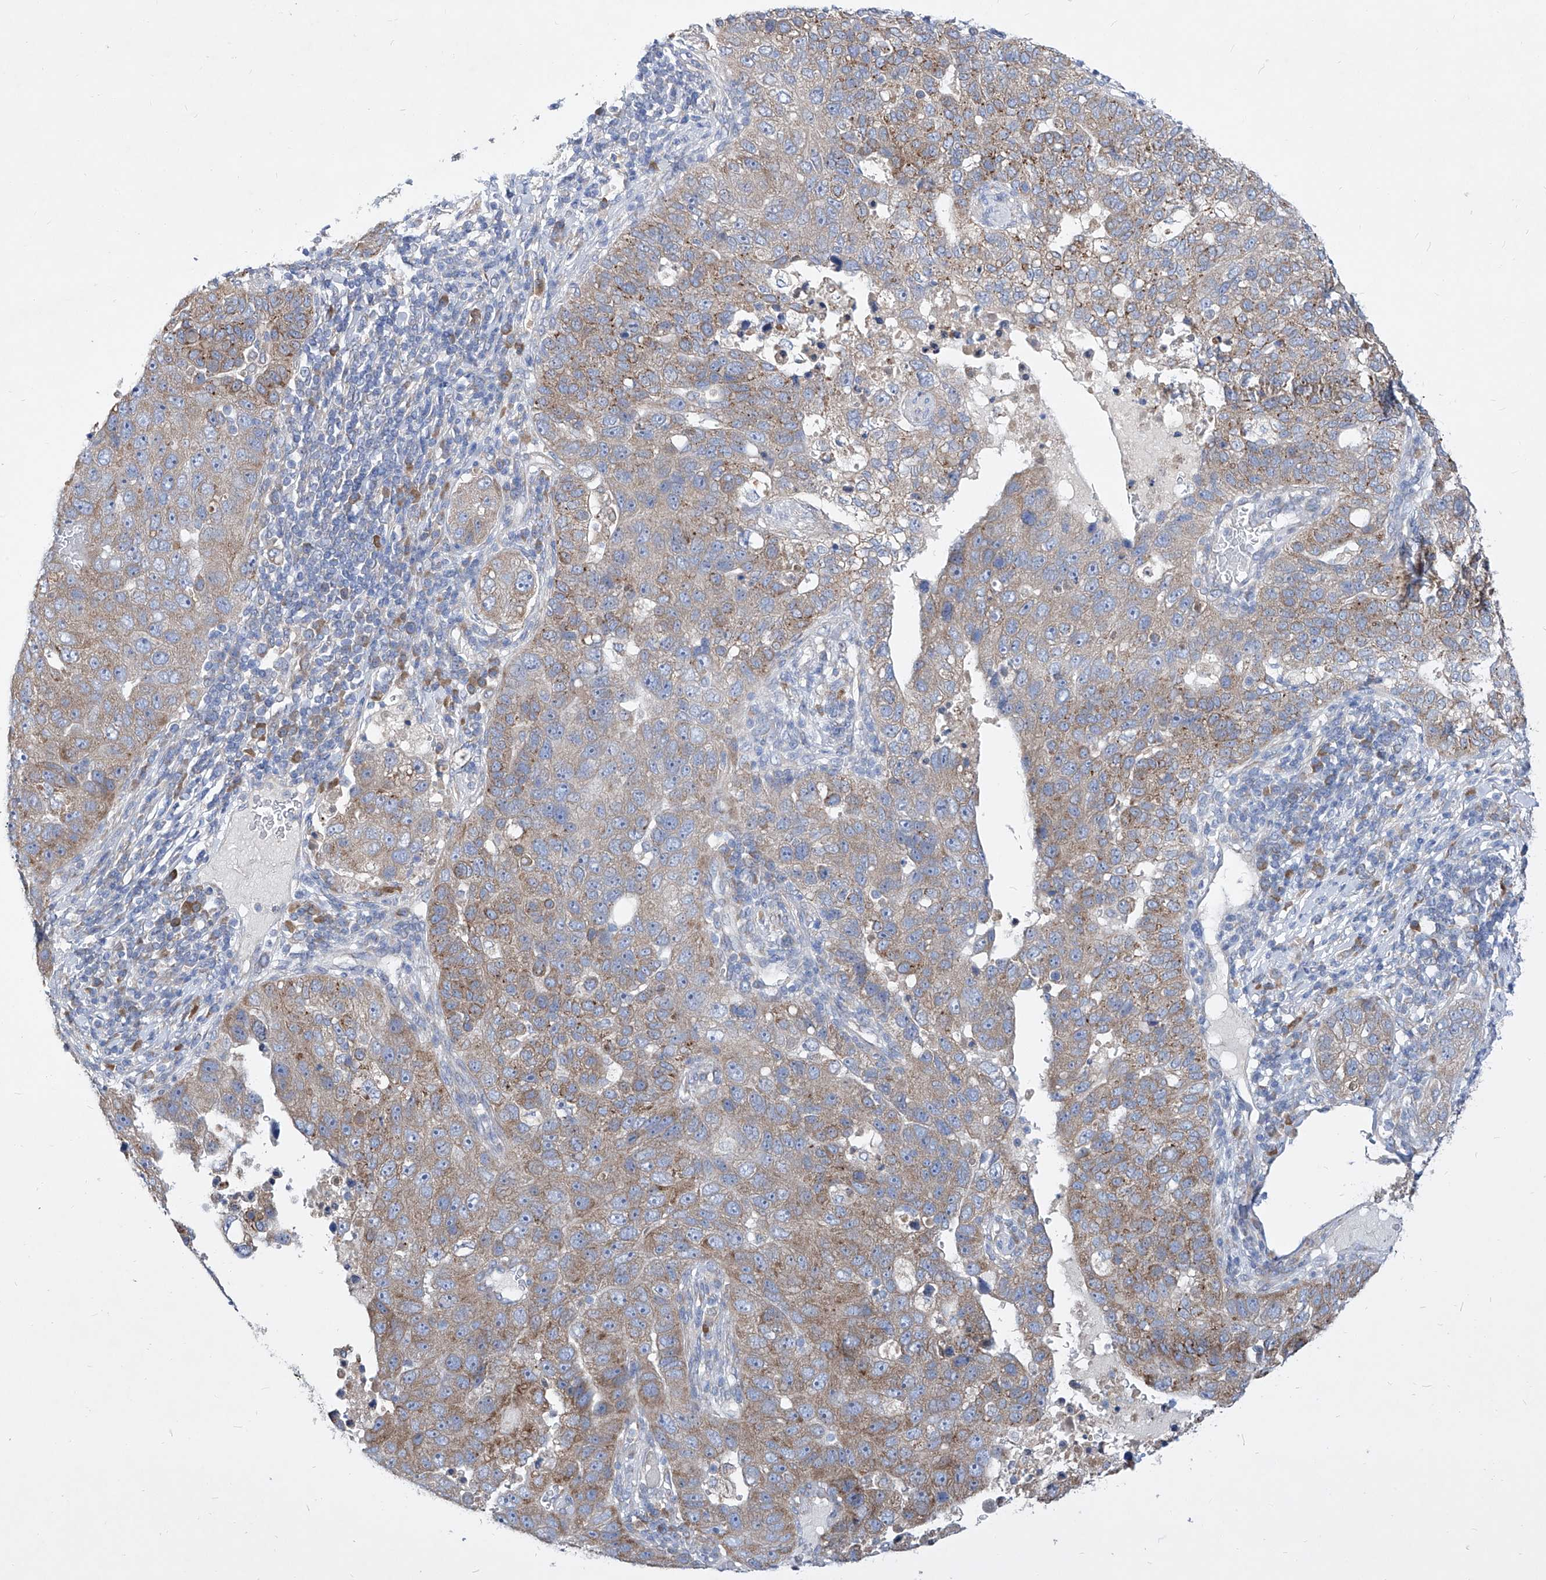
{"staining": {"intensity": "moderate", "quantity": ">75%", "location": "cytoplasmic/membranous"}, "tissue": "pancreatic cancer", "cell_type": "Tumor cells", "image_type": "cancer", "snomed": [{"axis": "morphology", "description": "Adenocarcinoma, NOS"}, {"axis": "topography", "description": "Pancreas"}], "caption": "This image shows pancreatic cancer stained with IHC to label a protein in brown. The cytoplasmic/membranous of tumor cells show moderate positivity for the protein. Nuclei are counter-stained blue.", "gene": "UFL1", "patient": {"sex": "female", "age": 61}}